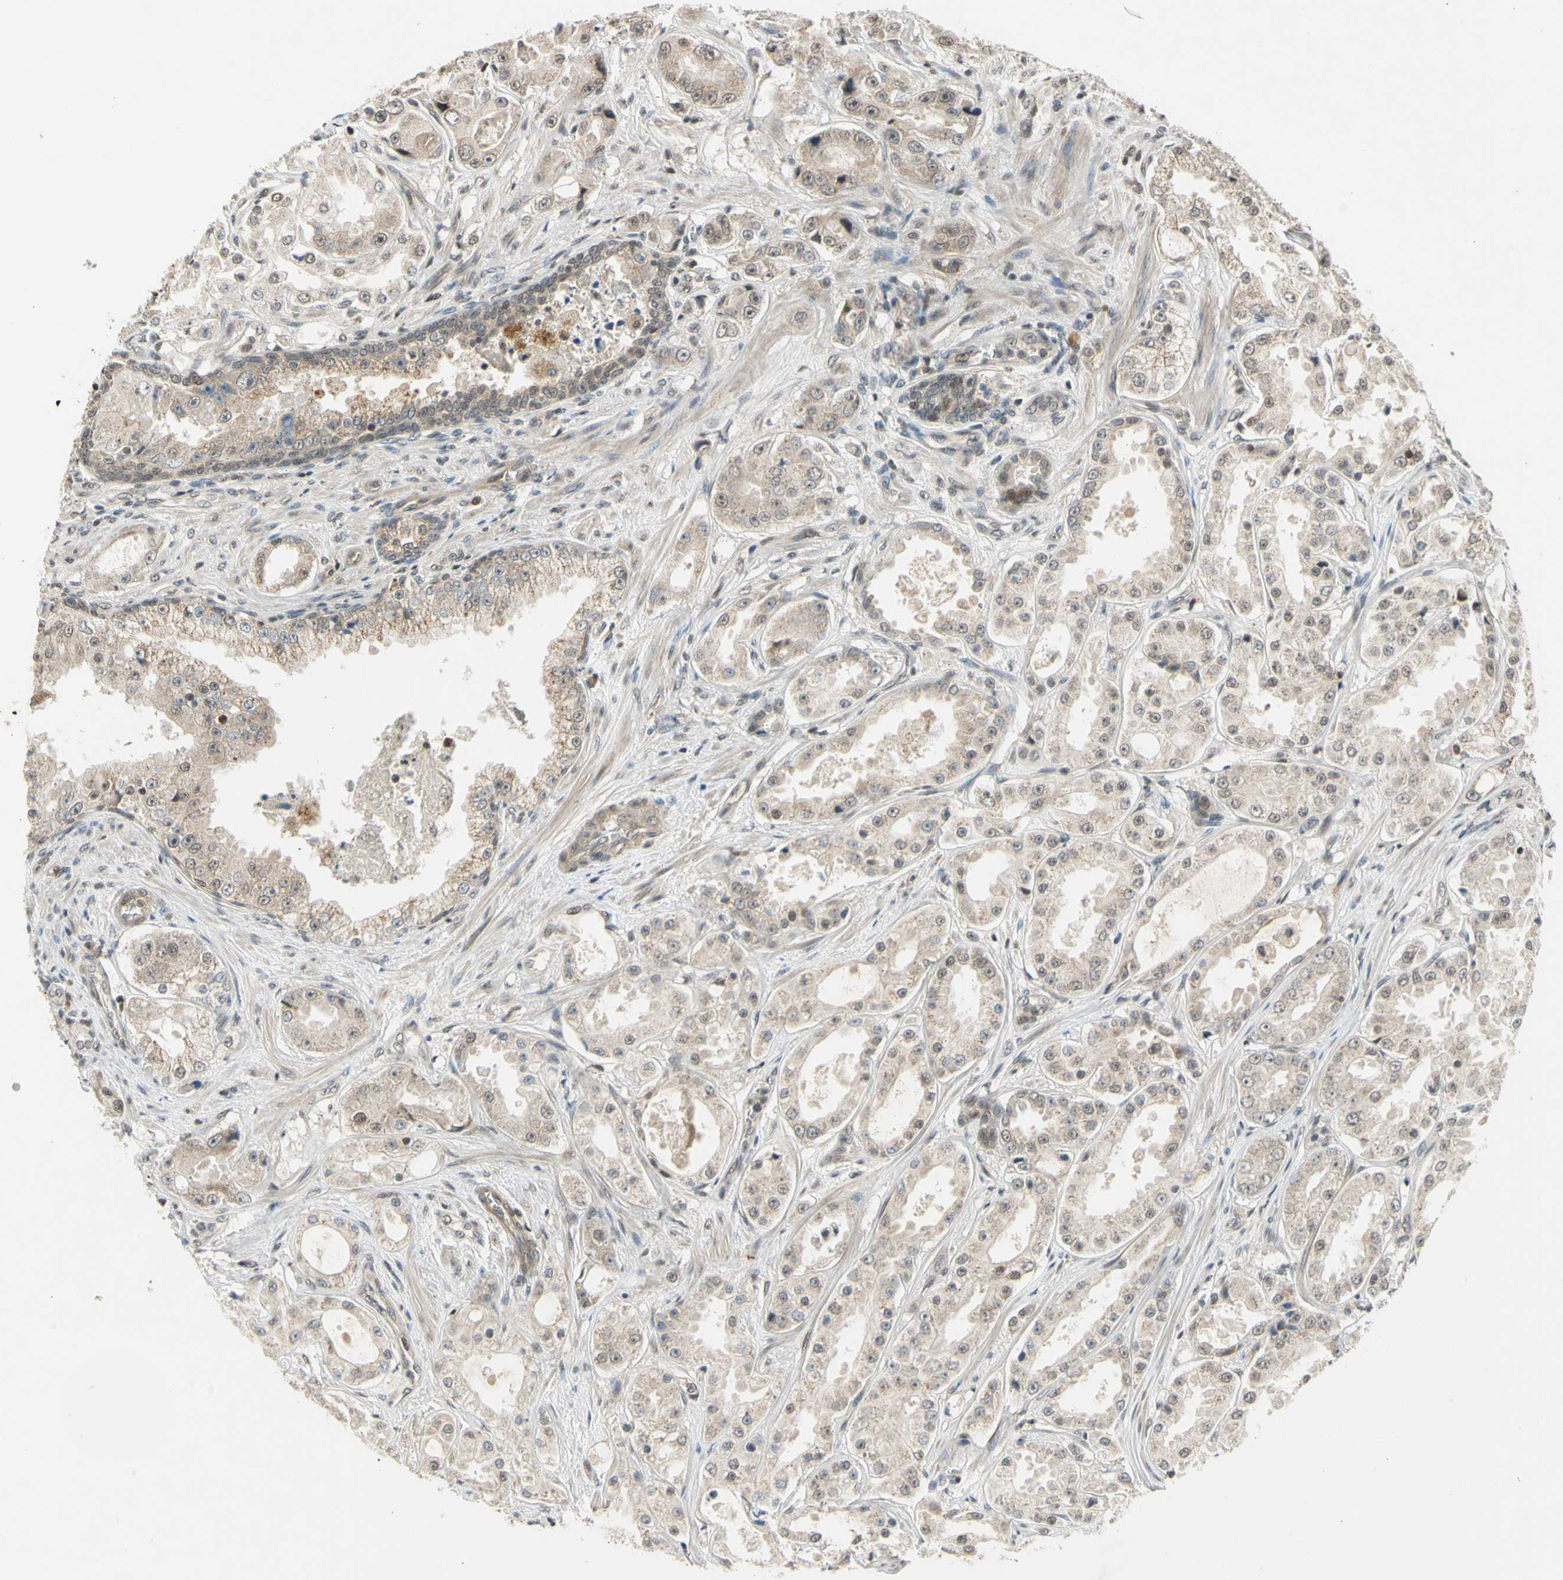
{"staining": {"intensity": "weak", "quantity": ">75%", "location": "cytoplasmic/membranous,nuclear"}, "tissue": "prostate cancer", "cell_type": "Tumor cells", "image_type": "cancer", "snomed": [{"axis": "morphology", "description": "Adenocarcinoma, High grade"}, {"axis": "topography", "description": "Prostate"}], "caption": "Prostate adenocarcinoma (high-grade) tissue reveals weak cytoplasmic/membranous and nuclear staining in about >75% of tumor cells, visualized by immunohistochemistry.", "gene": "EFNB2", "patient": {"sex": "male", "age": 73}}